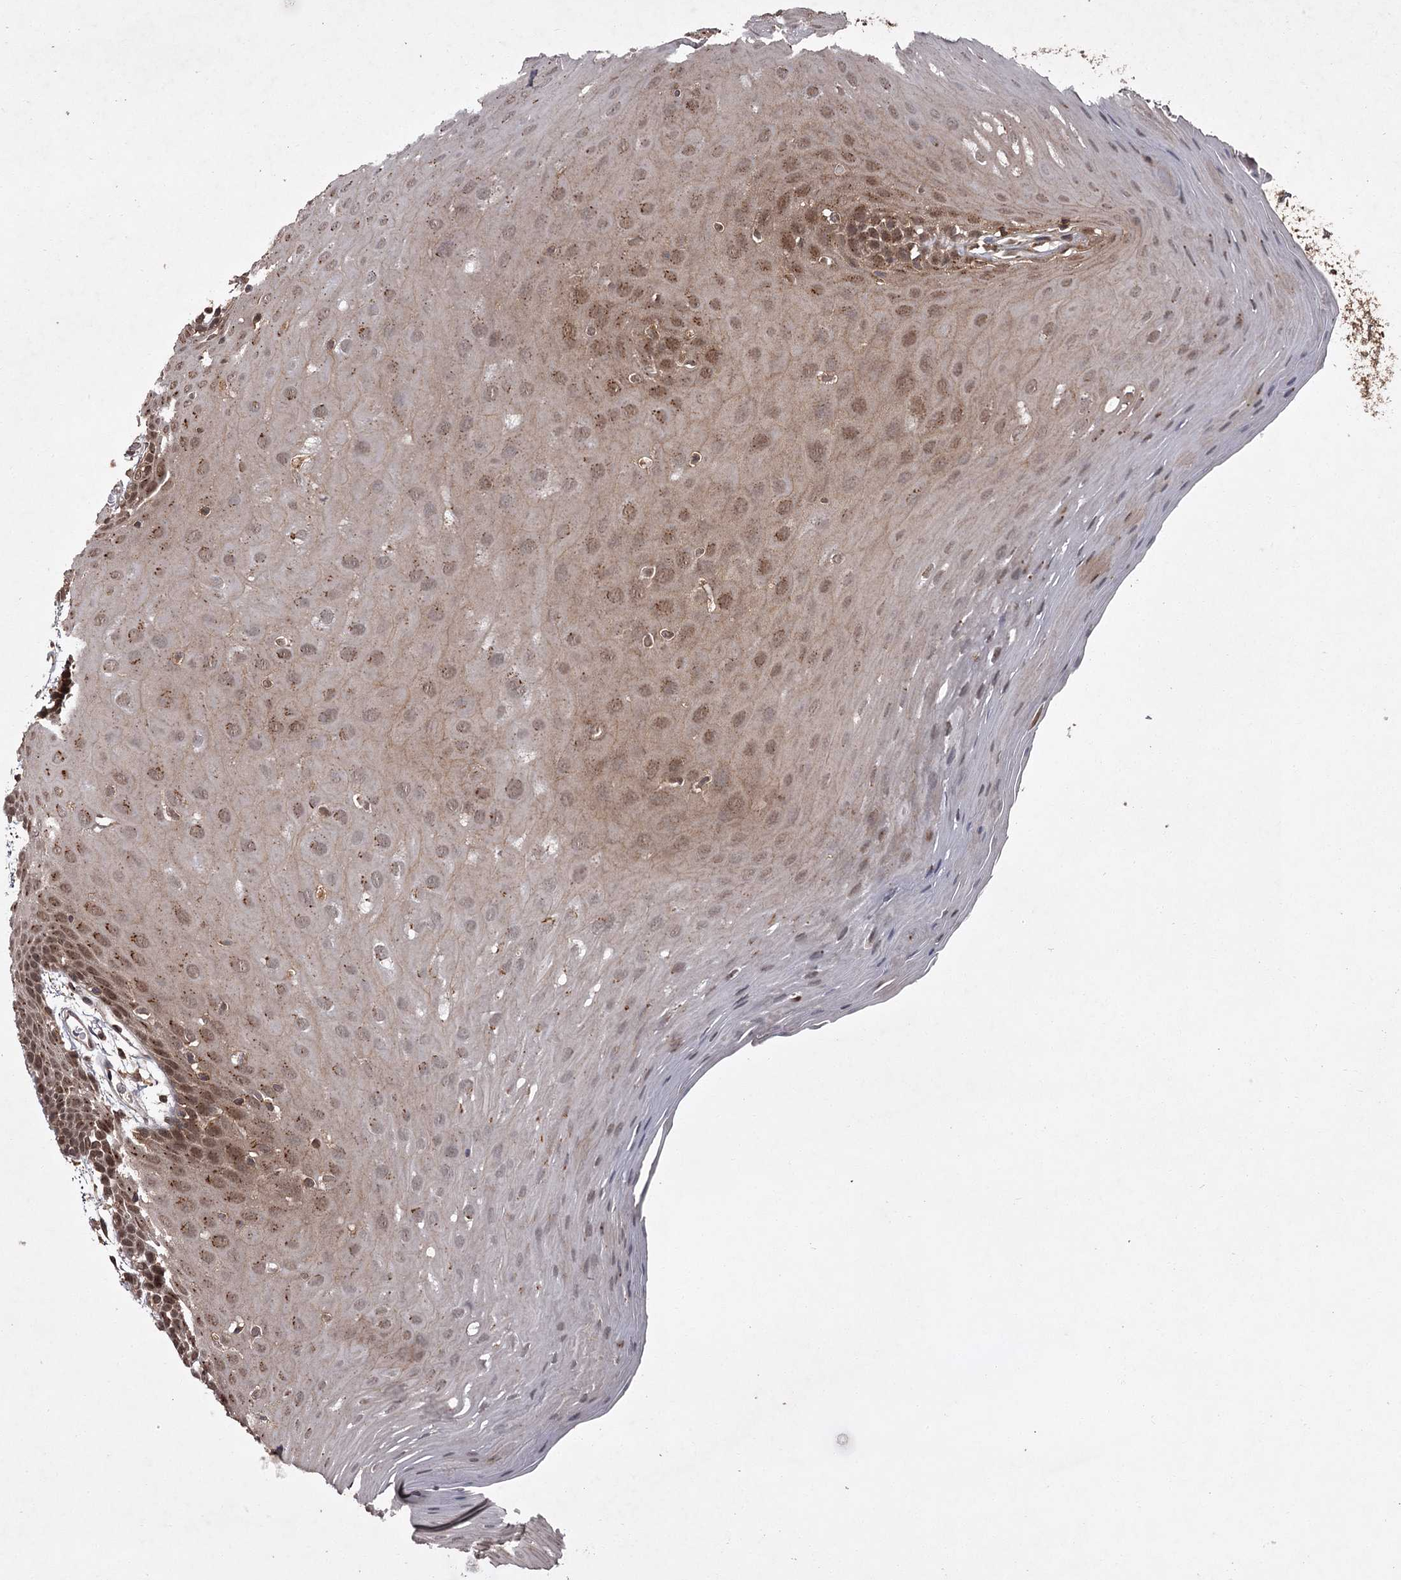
{"staining": {"intensity": "moderate", "quantity": "25%-75%", "location": "cytoplasmic/membranous,nuclear"}, "tissue": "oral mucosa", "cell_type": "Squamous epithelial cells", "image_type": "normal", "snomed": [{"axis": "morphology", "description": "Normal tissue, NOS"}, {"axis": "topography", "description": "Skeletal muscle"}, {"axis": "topography", "description": "Oral tissue"}, {"axis": "topography", "description": "Salivary gland"}, {"axis": "topography", "description": "Peripheral nerve tissue"}], "caption": "Immunohistochemistry (DAB (3,3'-diaminobenzidine)) staining of normal human oral mucosa exhibits moderate cytoplasmic/membranous,nuclear protein expression in about 25%-75% of squamous epithelial cells. The staining was performed using DAB (3,3'-diaminobenzidine) to visualize the protein expression in brown, while the nuclei were stained in blue with hematoxylin (Magnification: 20x).", "gene": "TBC1D23", "patient": {"sex": "male", "age": 54}}